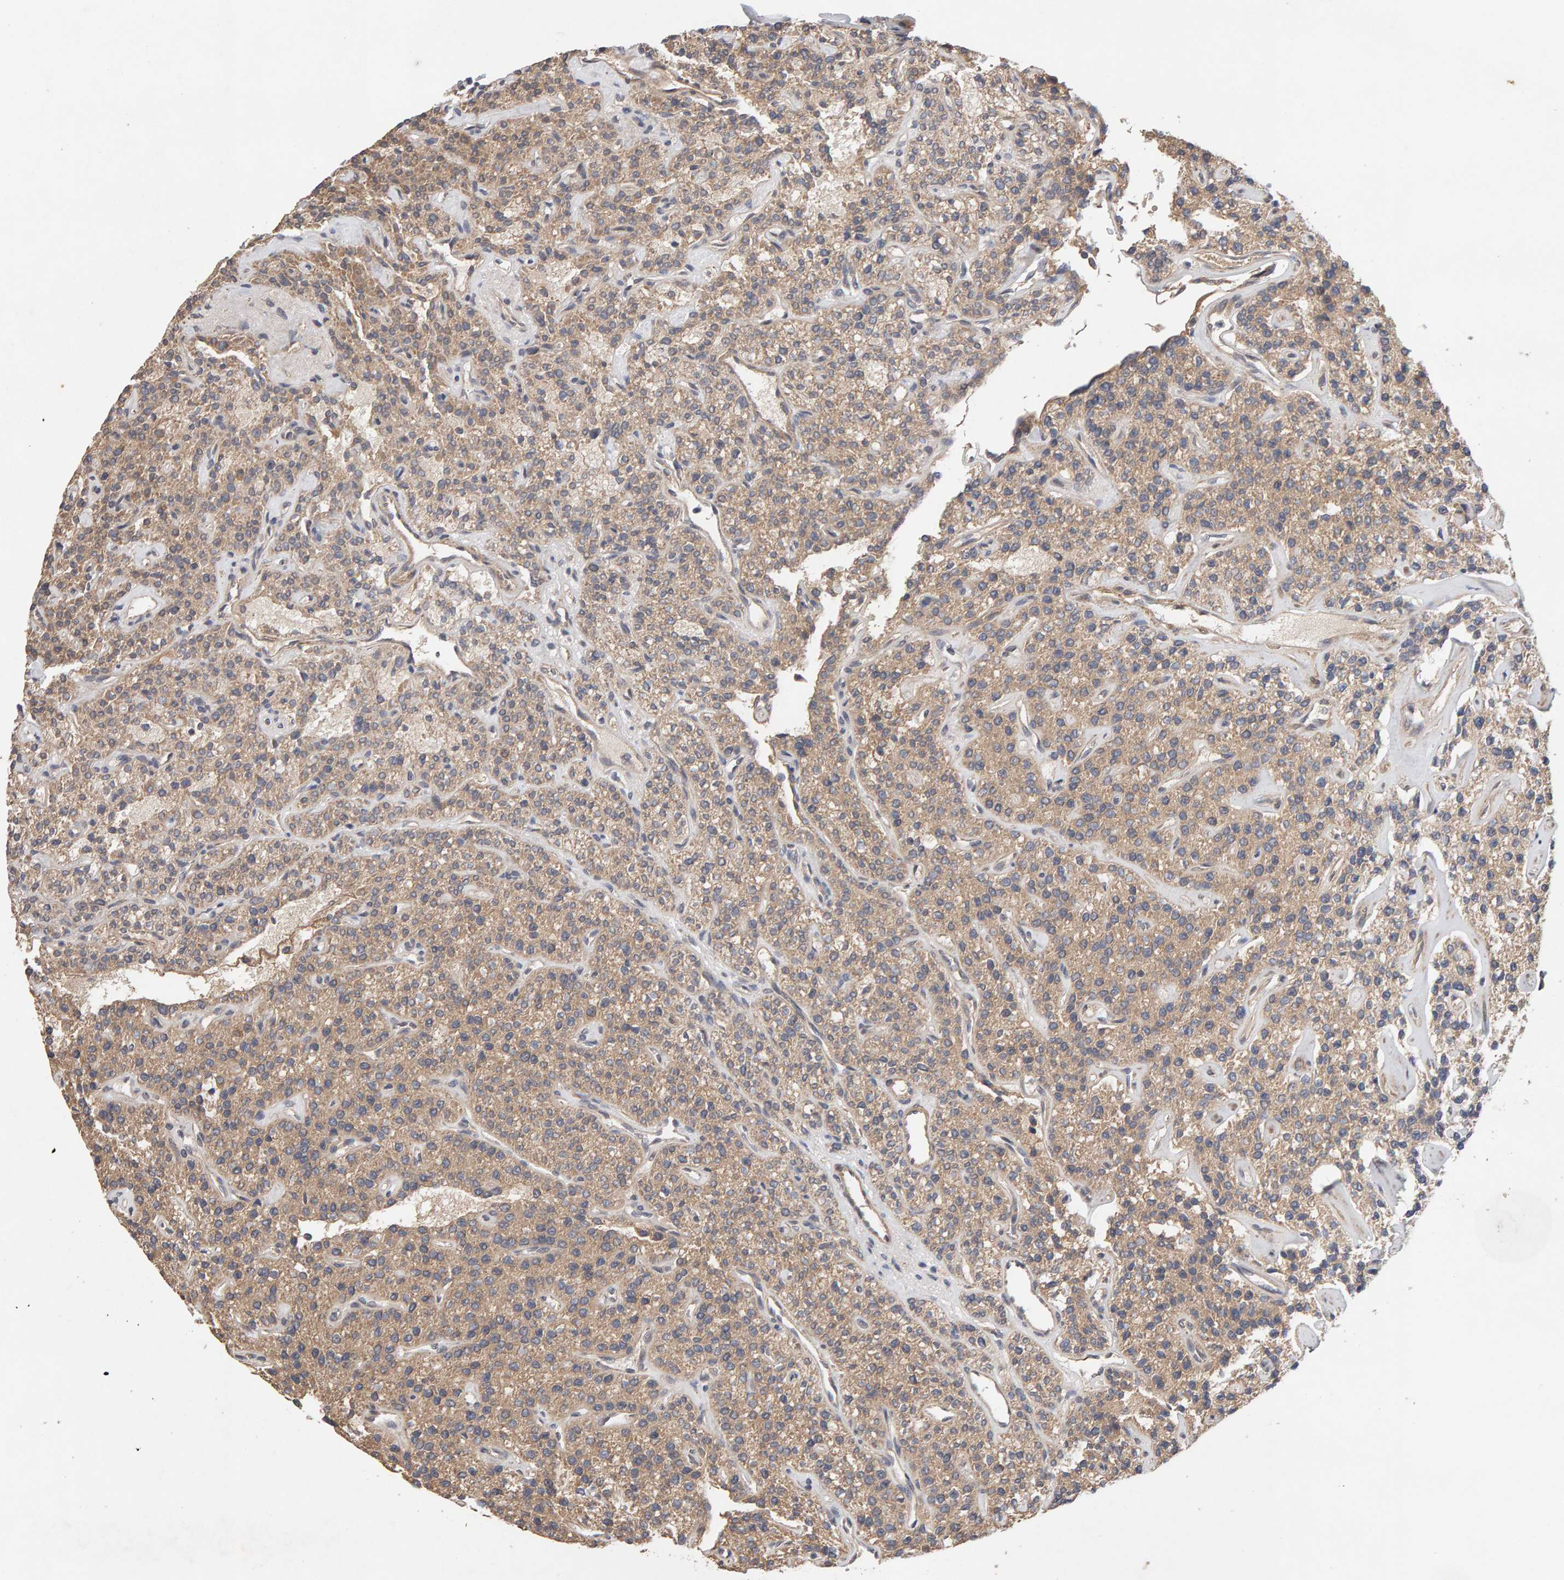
{"staining": {"intensity": "moderate", "quantity": ">75%", "location": "cytoplasmic/membranous"}, "tissue": "parathyroid gland", "cell_type": "Glandular cells", "image_type": "normal", "snomed": [{"axis": "morphology", "description": "Normal tissue, NOS"}, {"axis": "topography", "description": "Parathyroid gland"}], "caption": "Moderate cytoplasmic/membranous positivity is identified in approximately >75% of glandular cells in unremarkable parathyroid gland.", "gene": "RNF19A", "patient": {"sex": "male", "age": 46}}